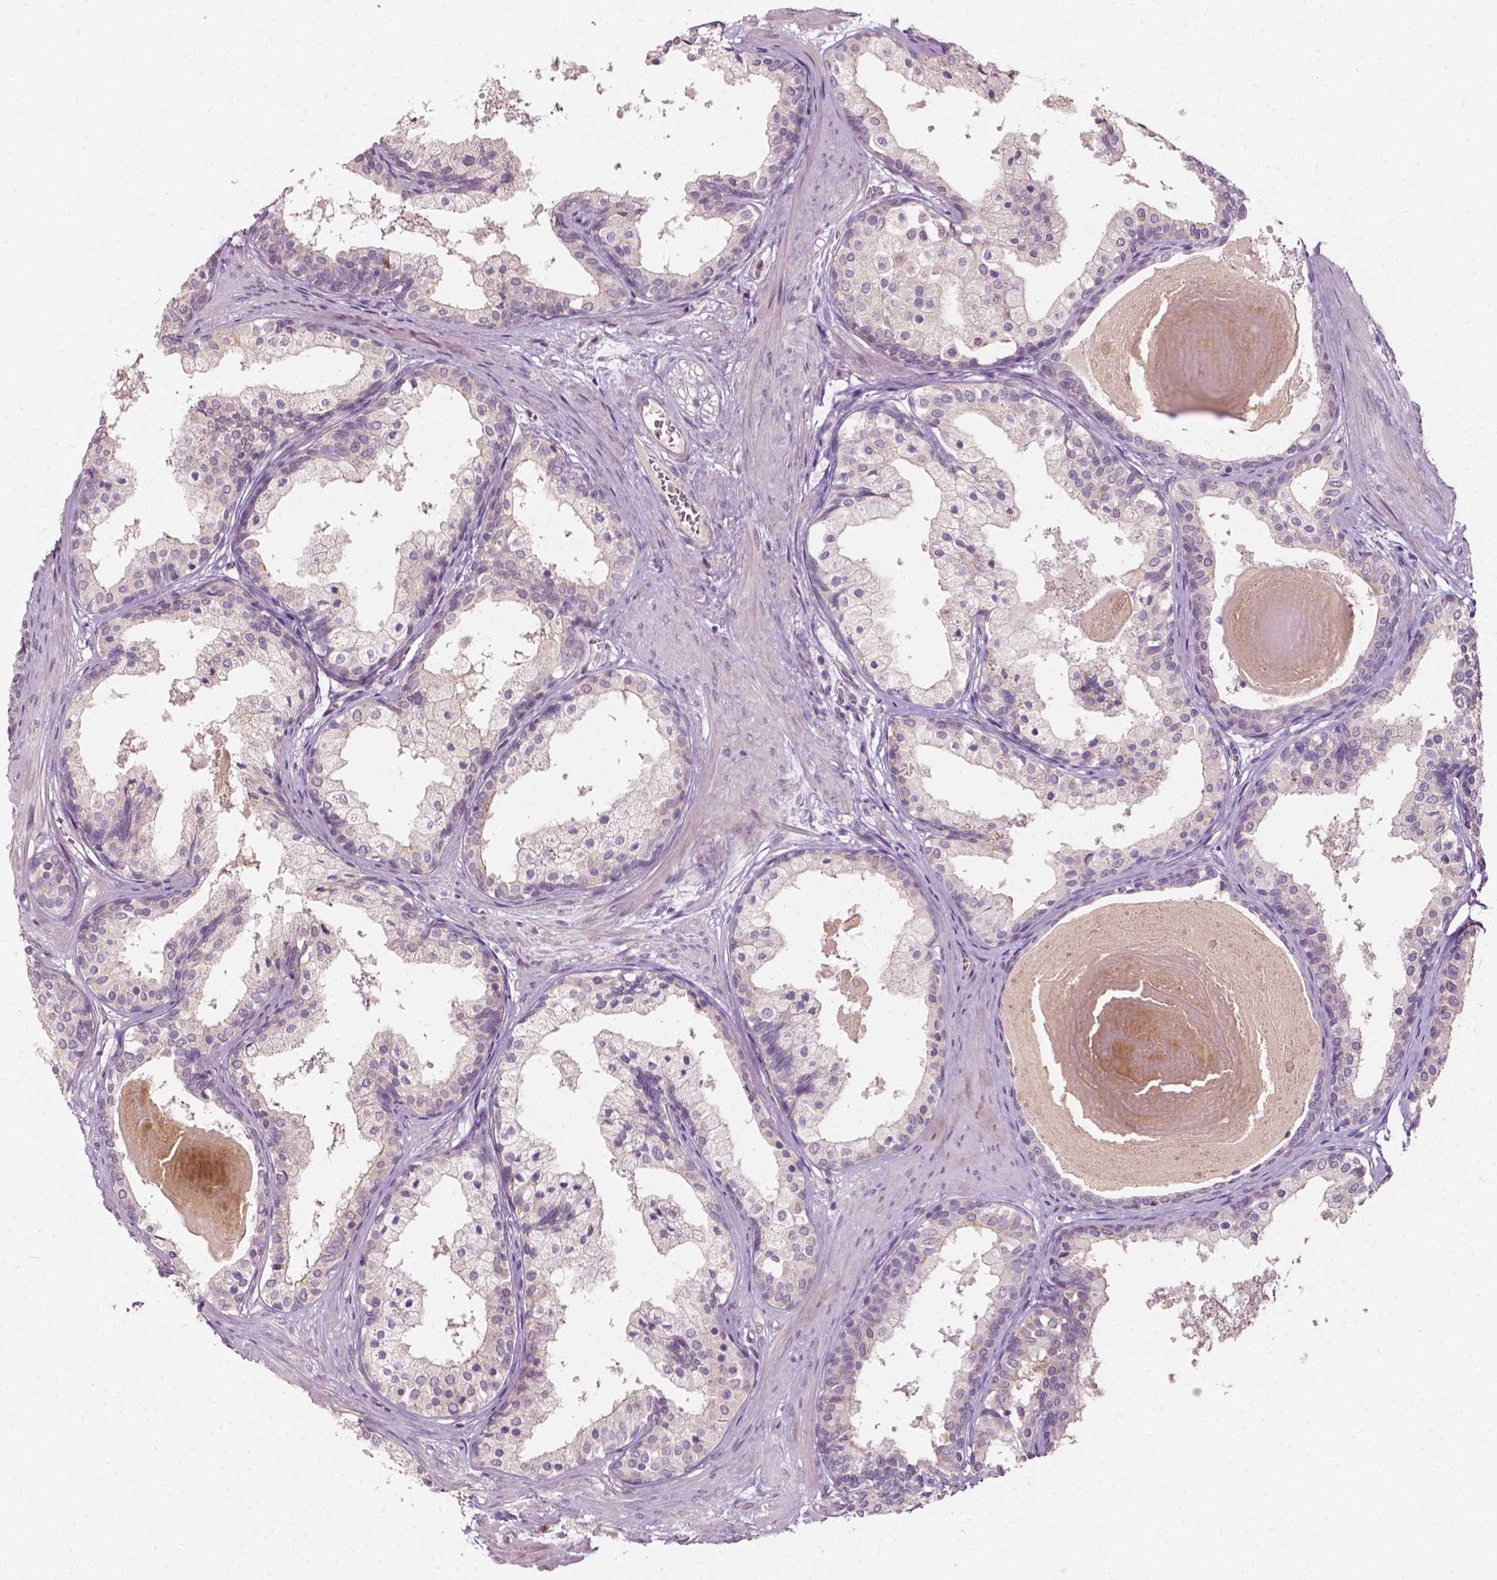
{"staining": {"intensity": "negative", "quantity": "none", "location": "none"}, "tissue": "prostate", "cell_type": "Glandular cells", "image_type": "normal", "snomed": [{"axis": "morphology", "description": "Normal tissue, NOS"}, {"axis": "topography", "description": "Prostate"}], "caption": "A high-resolution image shows immunohistochemistry staining of normal prostate, which displays no significant expression in glandular cells. The staining was performed using DAB (3,3'-diaminobenzidine) to visualize the protein expression in brown, while the nuclei were stained in blue with hematoxylin (Magnification: 20x).", "gene": "NPC1L1", "patient": {"sex": "male", "age": 61}}